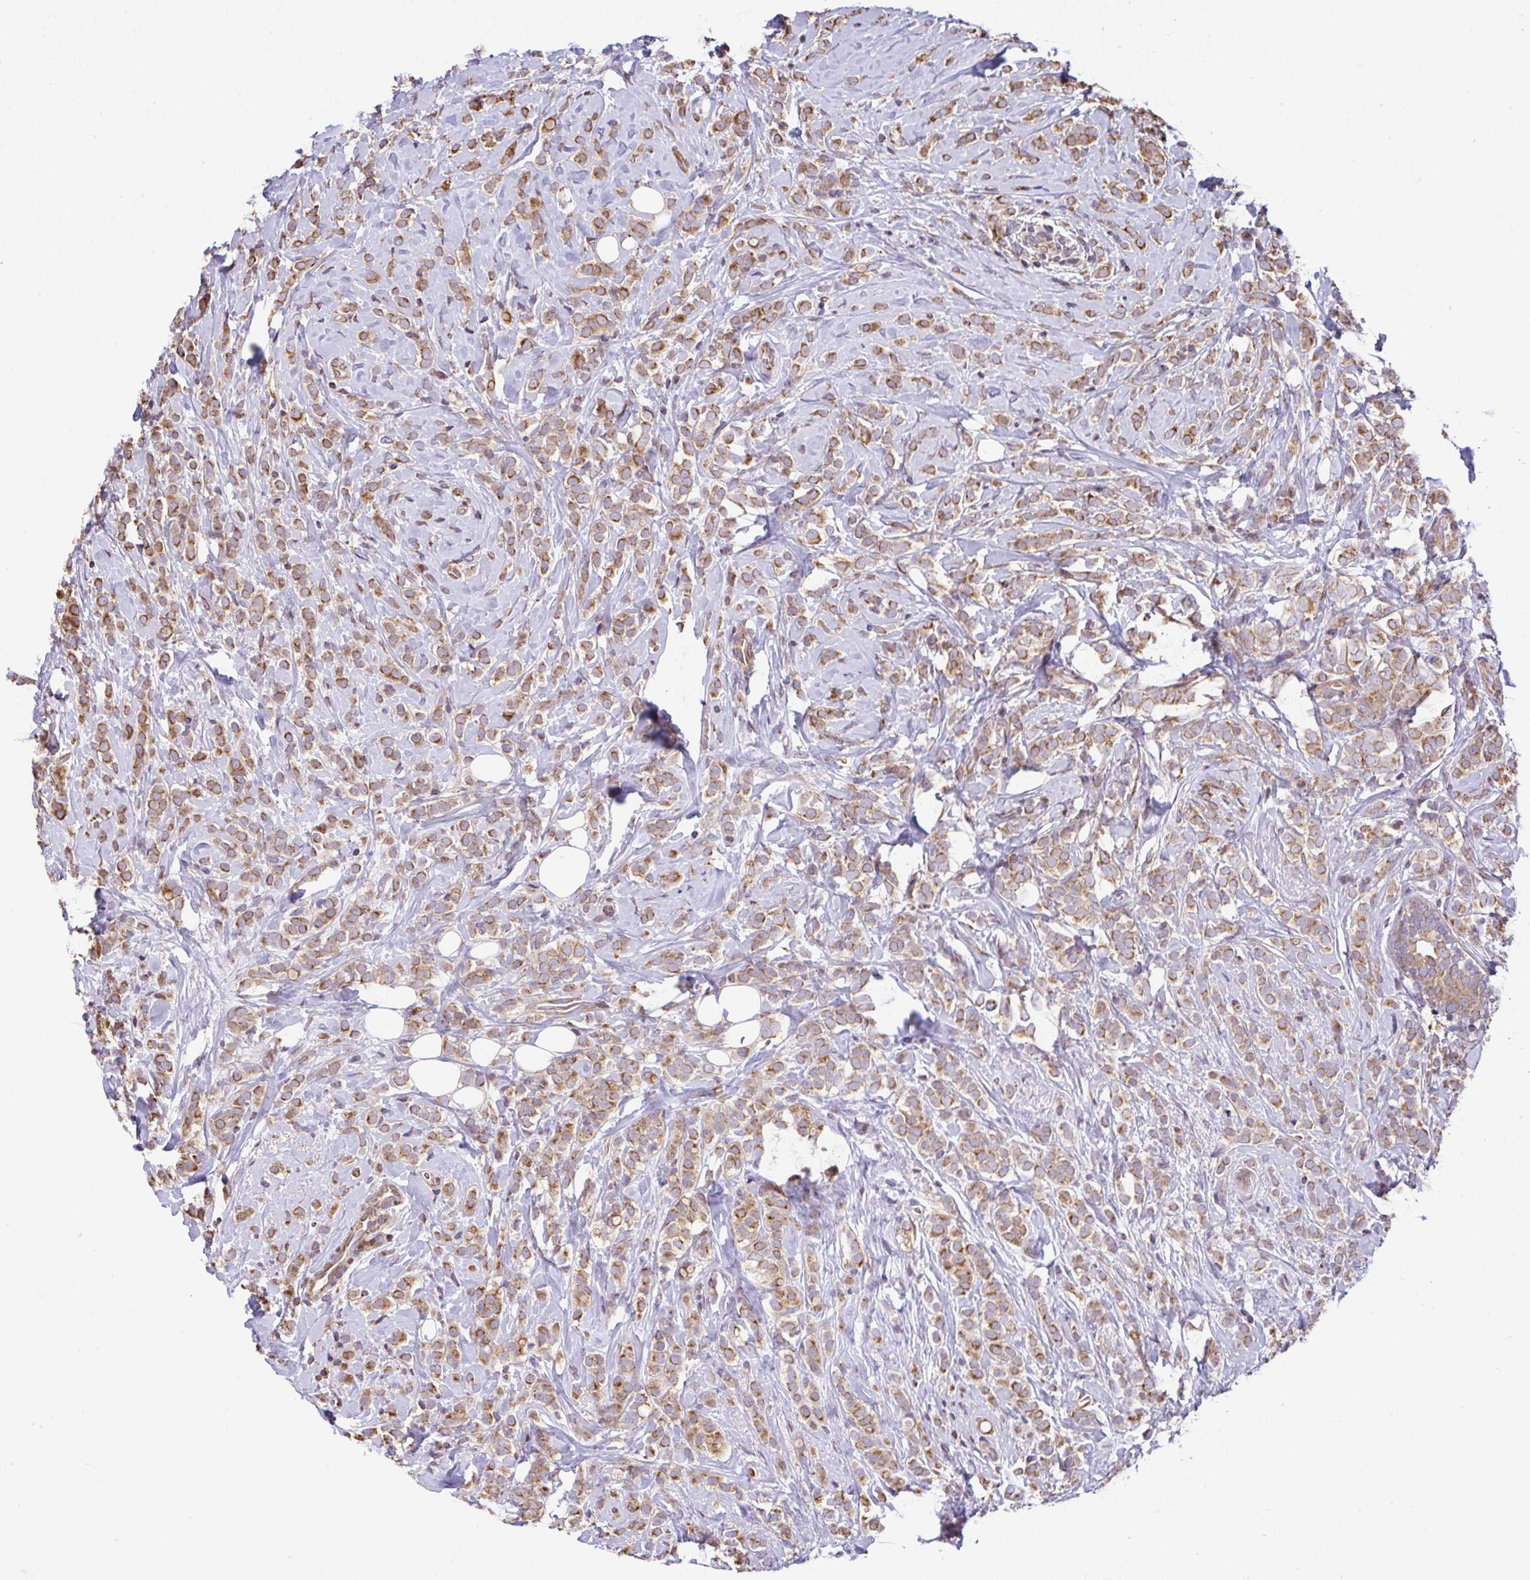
{"staining": {"intensity": "moderate", "quantity": ">75%", "location": "cytoplasmic/membranous"}, "tissue": "breast cancer", "cell_type": "Tumor cells", "image_type": "cancer", "snomed": [{"axis": "morphology", "description": "Lobular carcinoma"}, {"axis": "topography", "description": "Breast"}], "caption": "A histopathology image of human lobular carcinoma (breast) stained for a protein reveals moderate cytoplasmic/membranous brown staining in tumor cells.", "gene": "FIGNL1", "patient": {"sex": "female", "age": 49}}